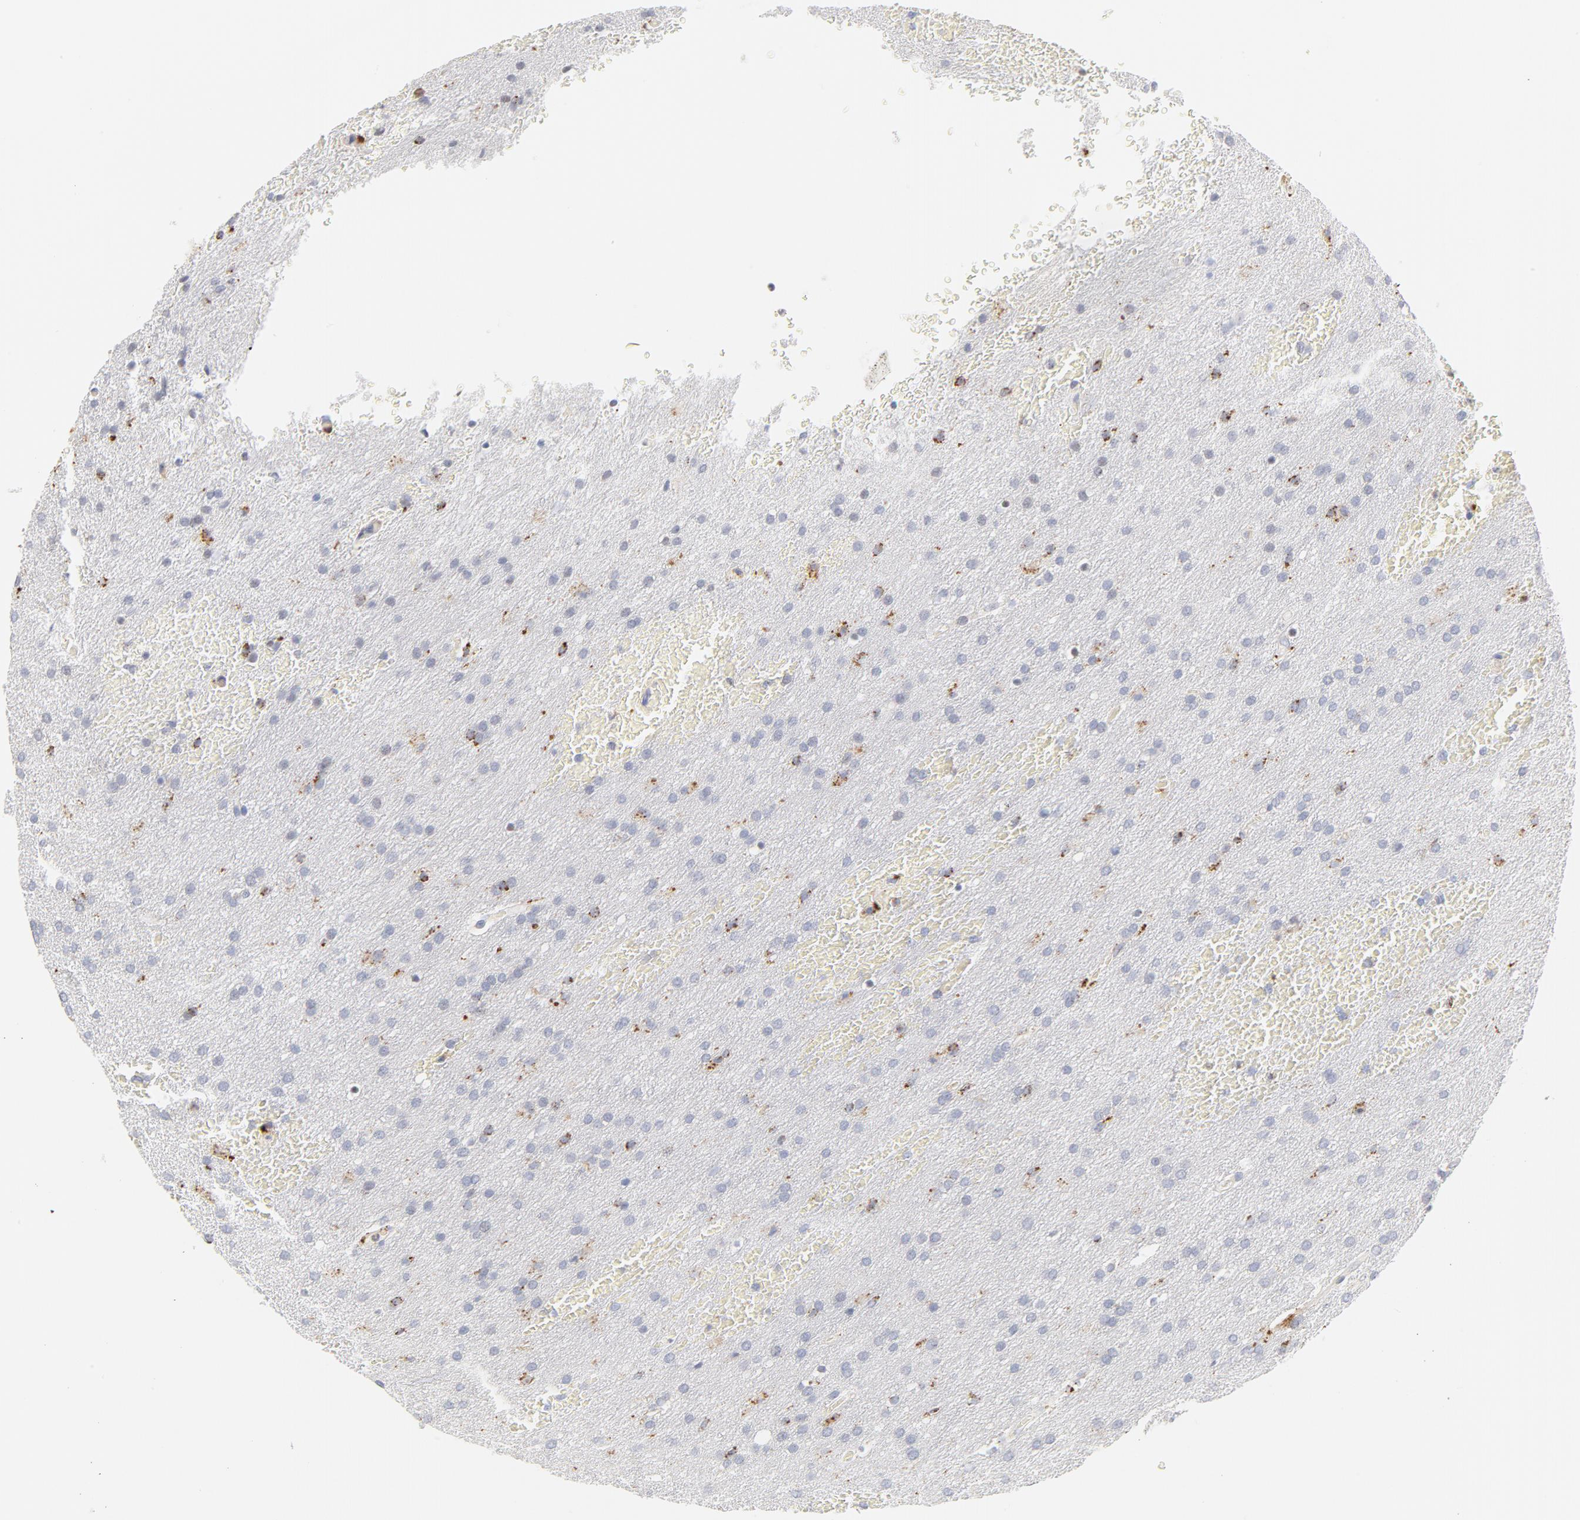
{"staining": {"intensity": "moderate", "quantity": "<25%", "location": "cytoplasmic/membranous"}, "tissue": "glioma", "cell_type": "Tumor cells", "image_type": "cancer", "snomed": [{"axis": "morphology", "description": "Glioma, malignant, Low grade"}, {"axis": "topography", "description": "Brain"}], "caption": "DAB (3,3'-diaminobenzidine) immunohistochemical staining of low-grade glioma (malignant) reveals moderate cytoplasmic/membranous protein expression in approximately <25% of tumor cells.", "gene": "CTSH", "patient": {"sex": "female", "age": 32}}